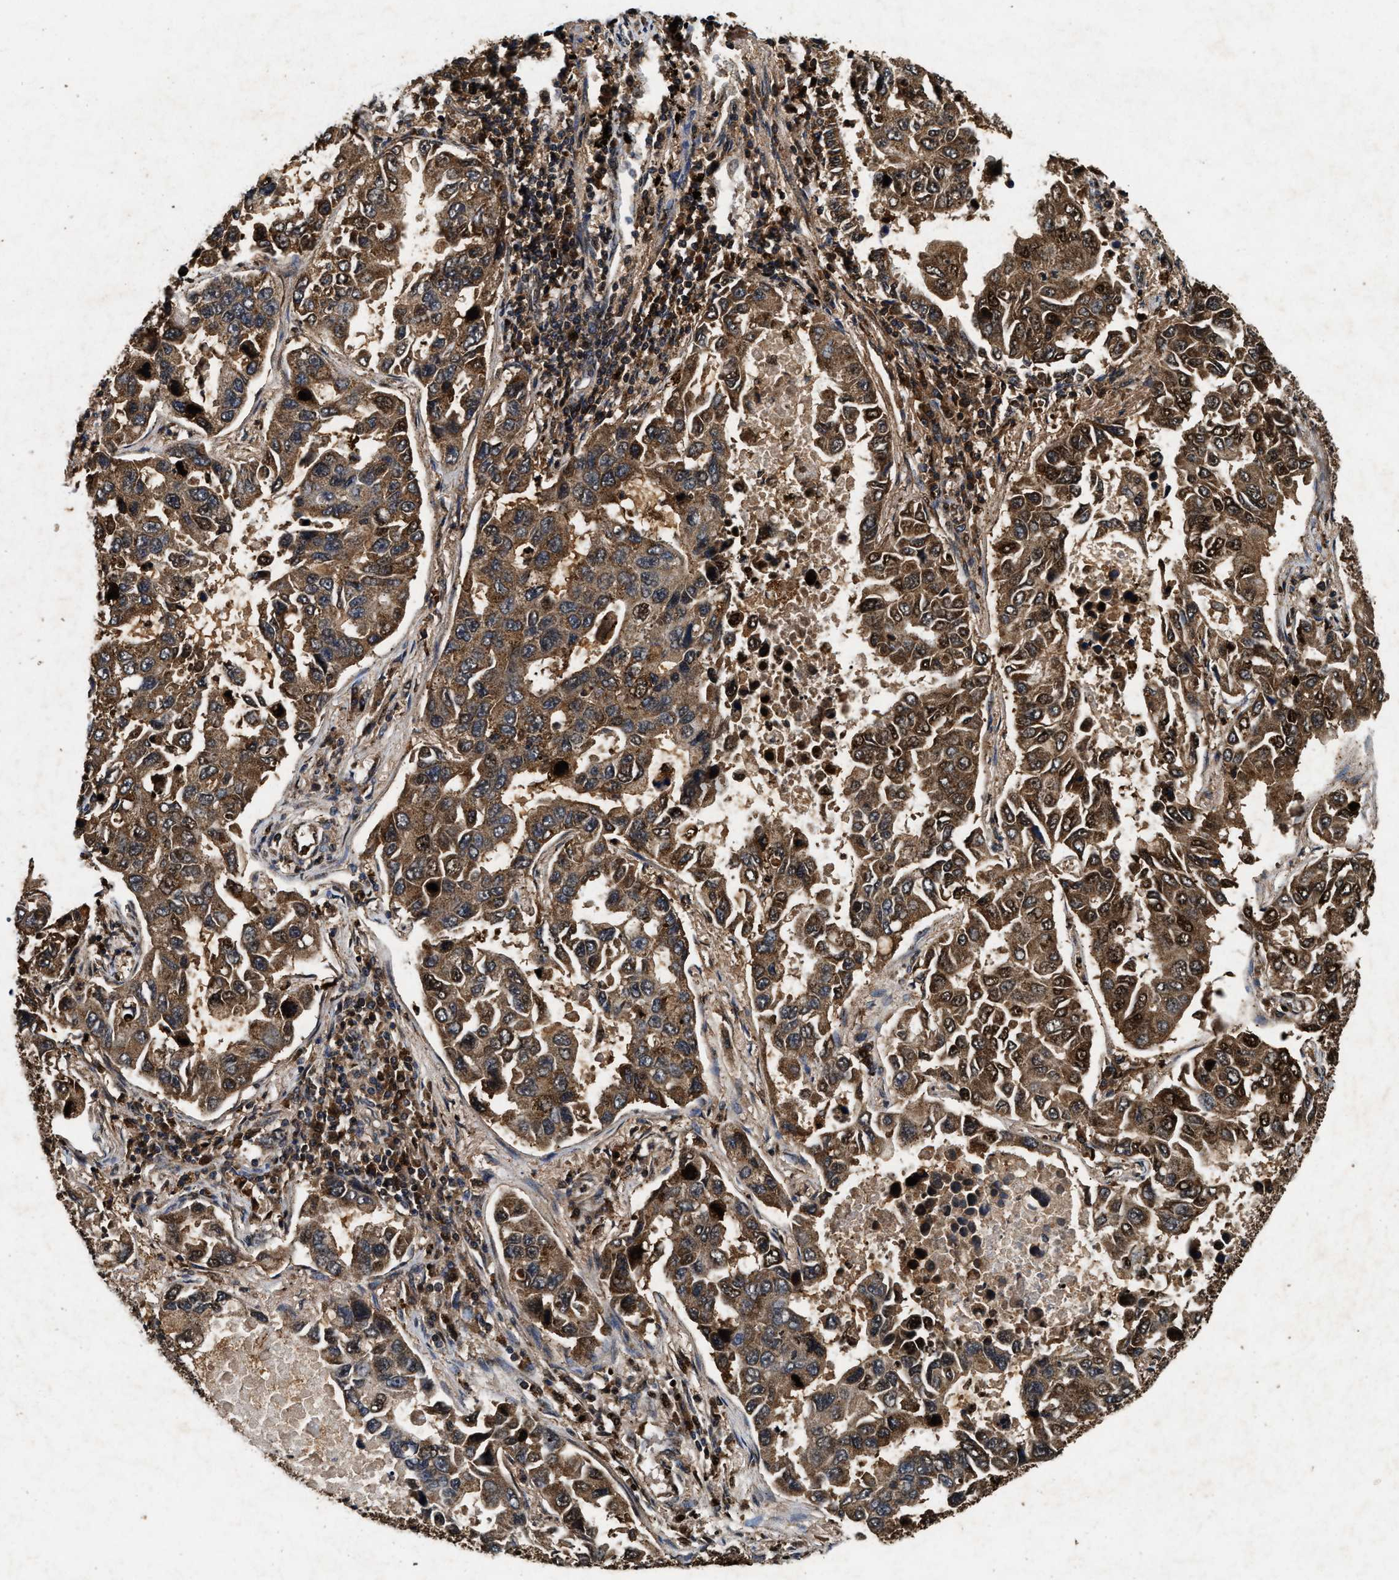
{"staining": {"intensity": "moderate", "quantity": ">75%", "location": "cytoplasmic/membranous,nuclear"}, "tissue": "lung cancer", "cell_type": "Tumor cells", "image_type": "cancer", "snomed": [{"axis": "morphology", "description": "Adenocarcinoma, NOS"}, {"axis": "topography", "description": "Lung"}], "caption": "Immunohistochemistry image of lung cancer (adenocarcinoma) stained for a protein (brown), which shows medium levels of moderate cytoplasmic/membranous and nuclear staining in approximately >75% of tumor cells.", "gene": "ACOX1", "patient": {"sex": "male", "age": 64}}